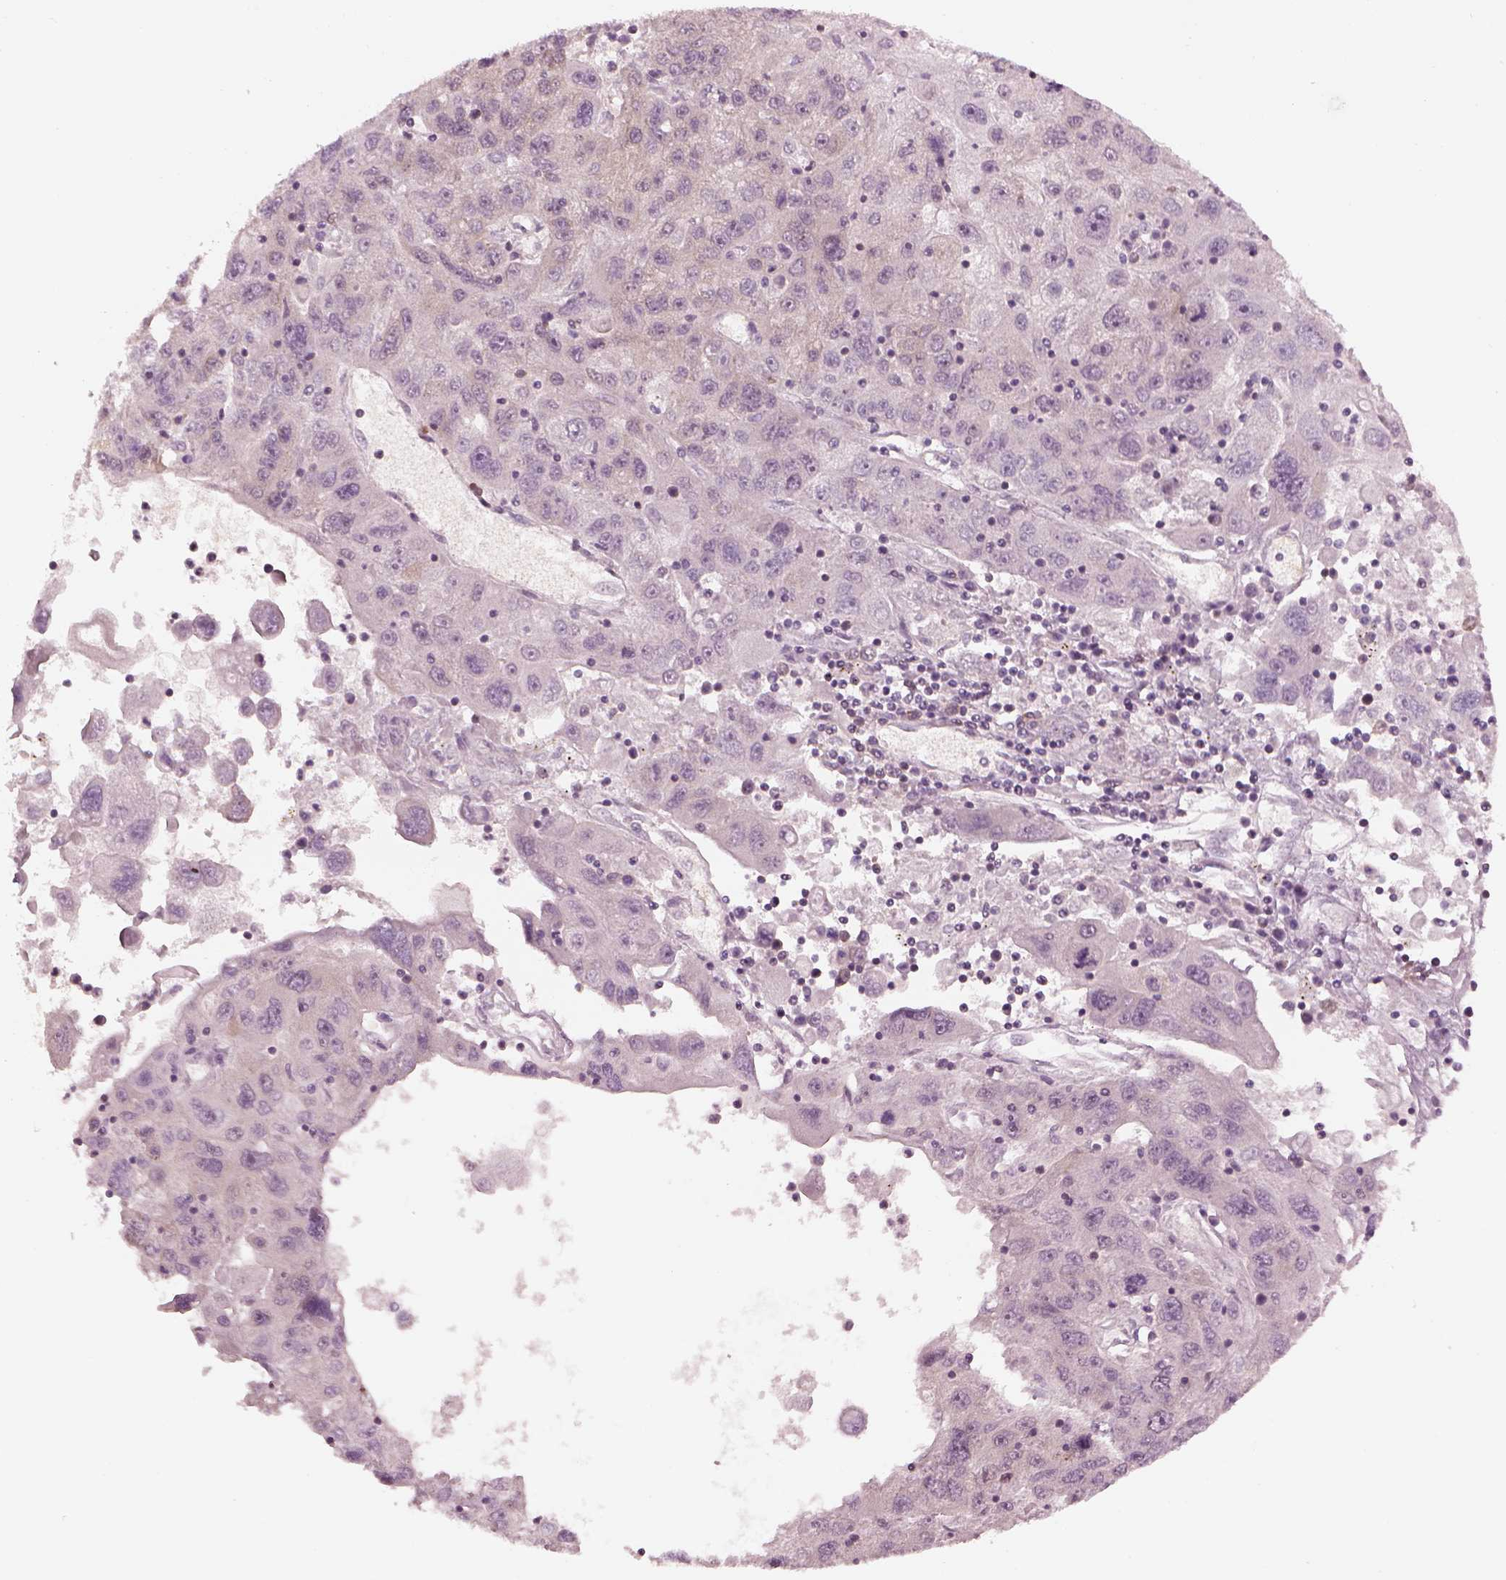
{"staining": {"intensity": "negative", "quantity": "none", "location": "none"}, "tissue": "stomach cancer", "cell_type": "Tumor cells", "image_type": "cancer", "snomed": [{"axis": "morphology", "description": "Adenocarcinoma, NOS"}, {"axis": "topography", "description": "Stomach"}], "caption": "Protein analysis of stomach adenocarcinoma displays no significant staining in tumor cells.", "gene": "LSM14A", "patient": {"sex": "male", "age": 56}}